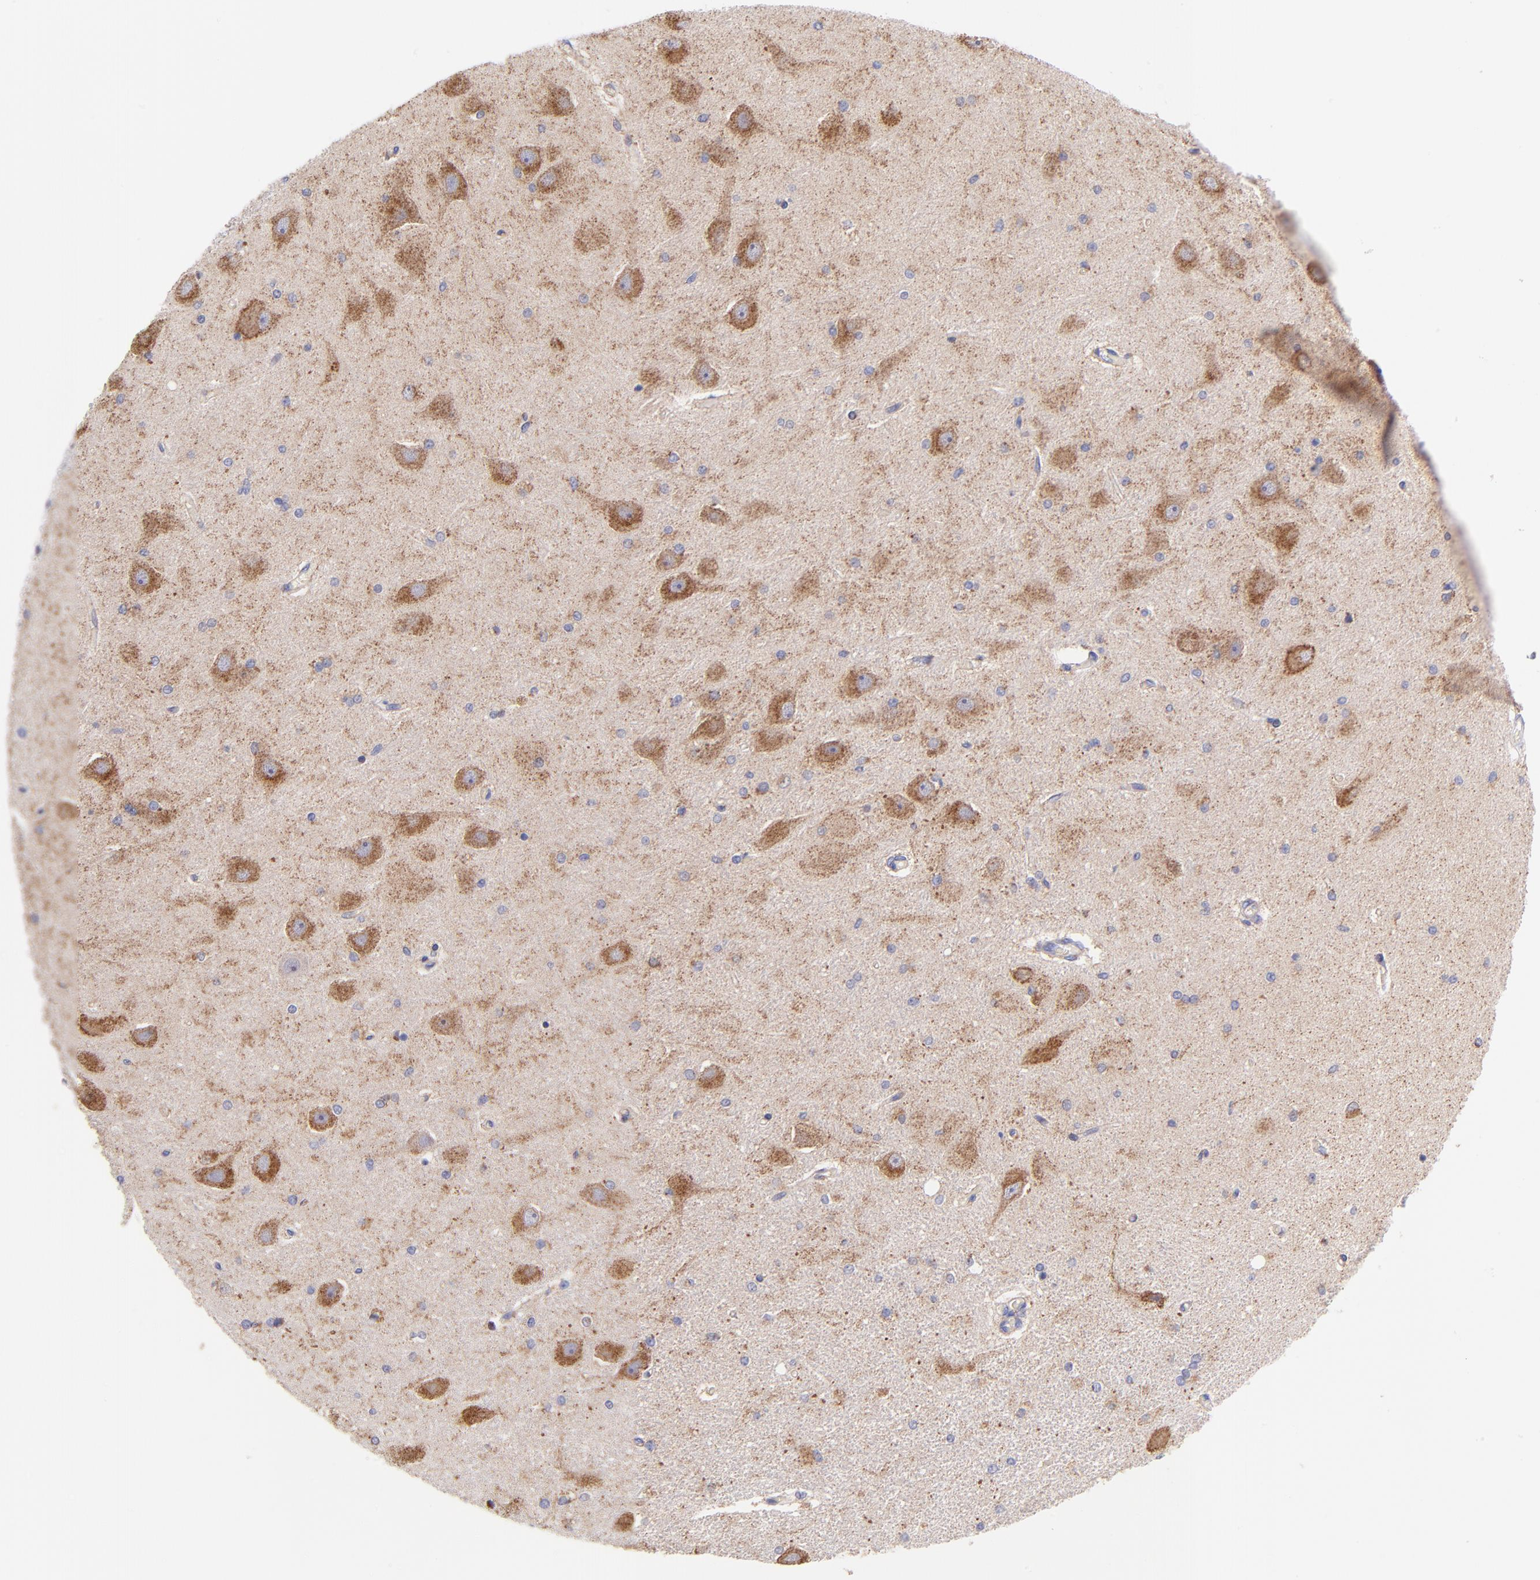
{"staining": {"intensity": "weak", "quantity": "<25%", "location": "cytoplasmic/membranous"}, "tissue": "hippocampus", "cell_type": "Glial cells", "image_type": "normal", "snomed": [{"axis": "morphology", "description": "Normal tissue, NOS"}, {"axis": "topography", "description": "Hippocampus"}], "caption": "Glial cells show no significant protein staining in normal hippocampus. (IHC, brightfield microscopy, high magnification).", "gene": "NDUFB7", "patient": {"sex": "female", "age": 54}}